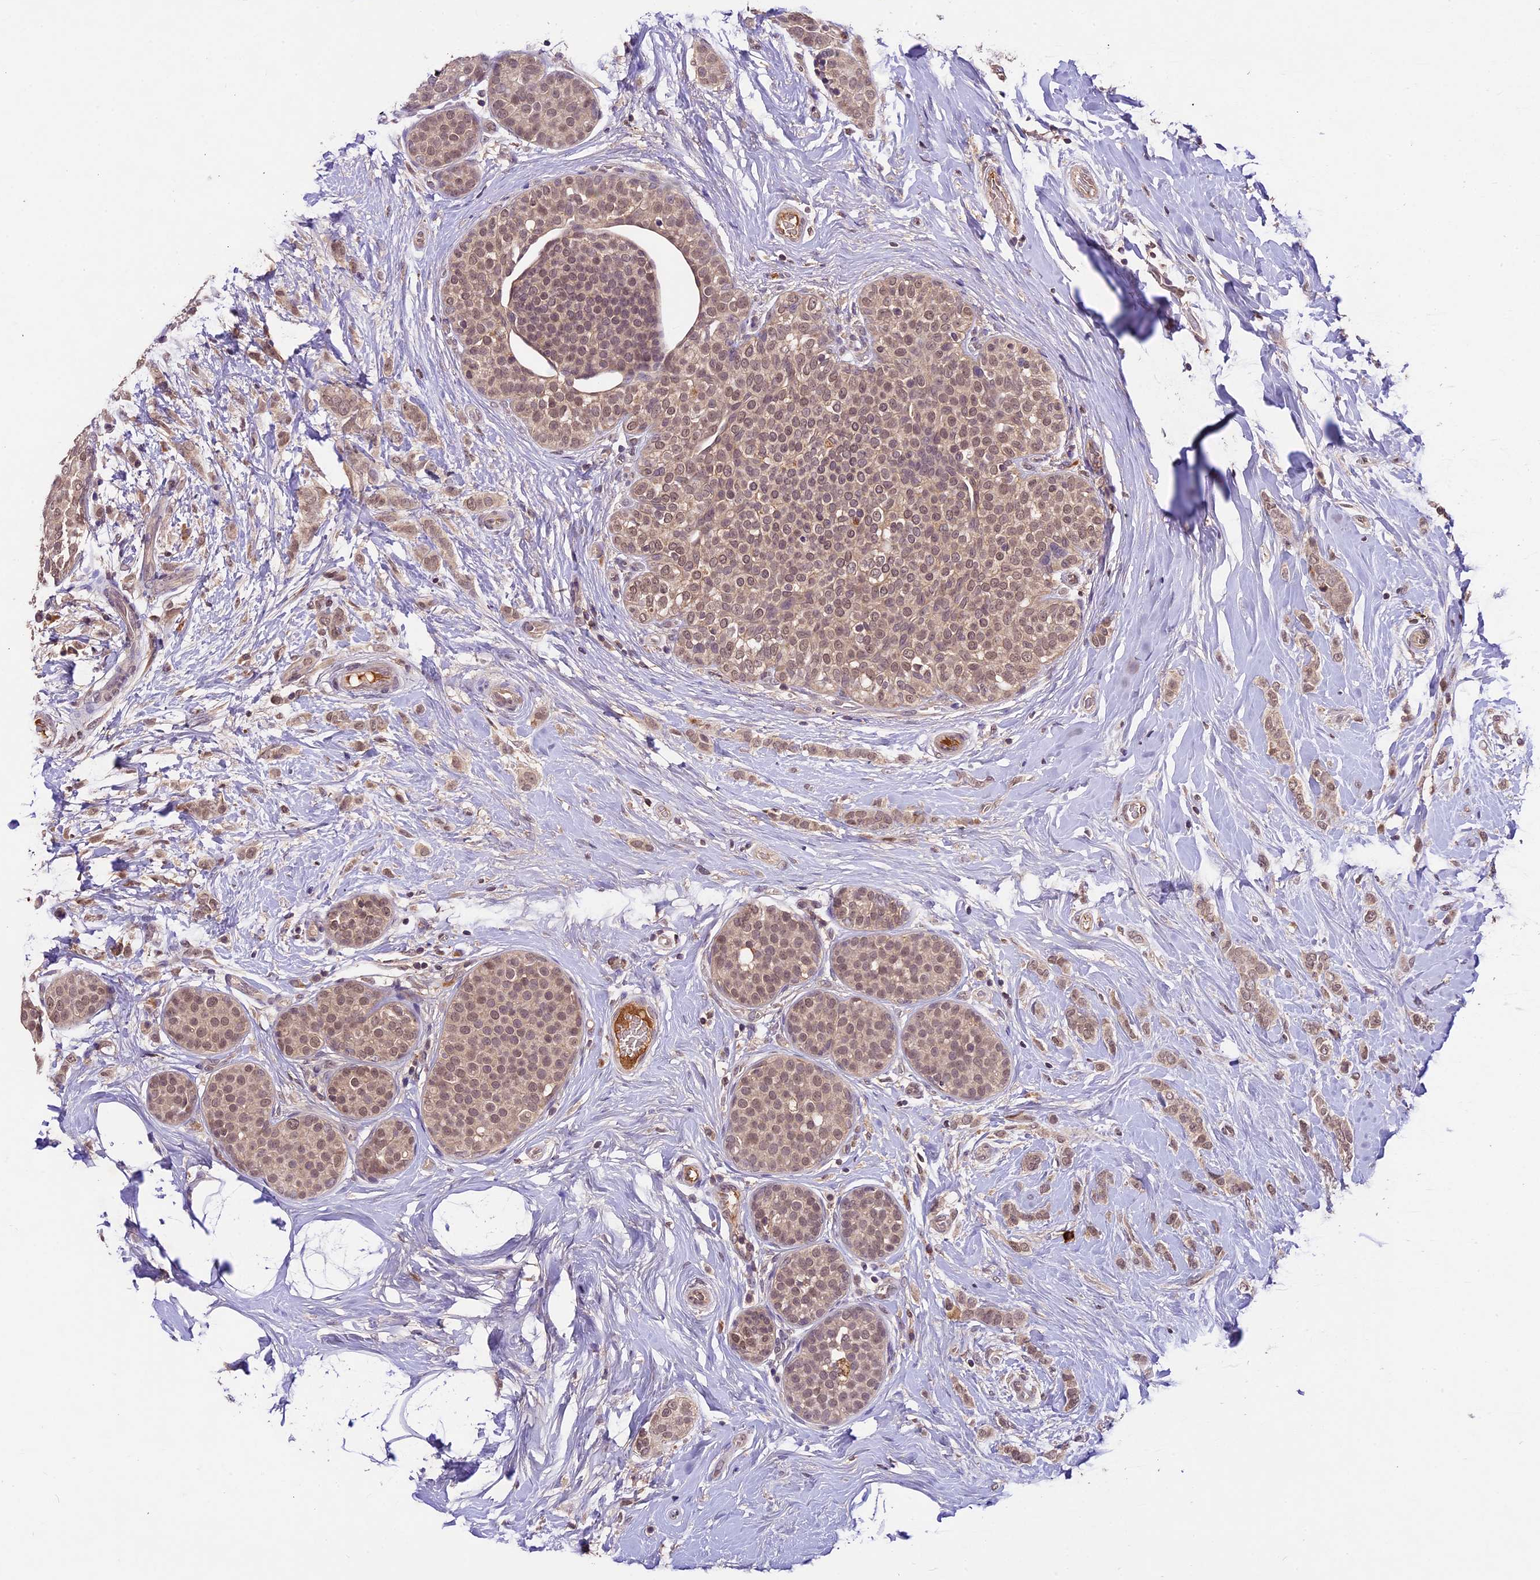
{"staining": {"intensity": "moderate", "quantity": ">75%", "location": "nuclear"}, "tissue": "breast cancer", "cell_type": "Tumor cells", "image_type": "cancer", "snomed": [{"axis": "morphology", "description": "Lobular carcinoma, in situ"}, {"axis": "morphology", "description": "Lobular carcinoma"}, {"axis": "topography", "description": "Breast"}], "caption": "Immunohistochemical staining of human breast cancer (lobular carcinoma) reveals medium levels of moderate nuclear protein positivity in approximately >75% of tumor cells.", "gene": "ATP10A", "patient": {"sex": "female", "age": 41}}